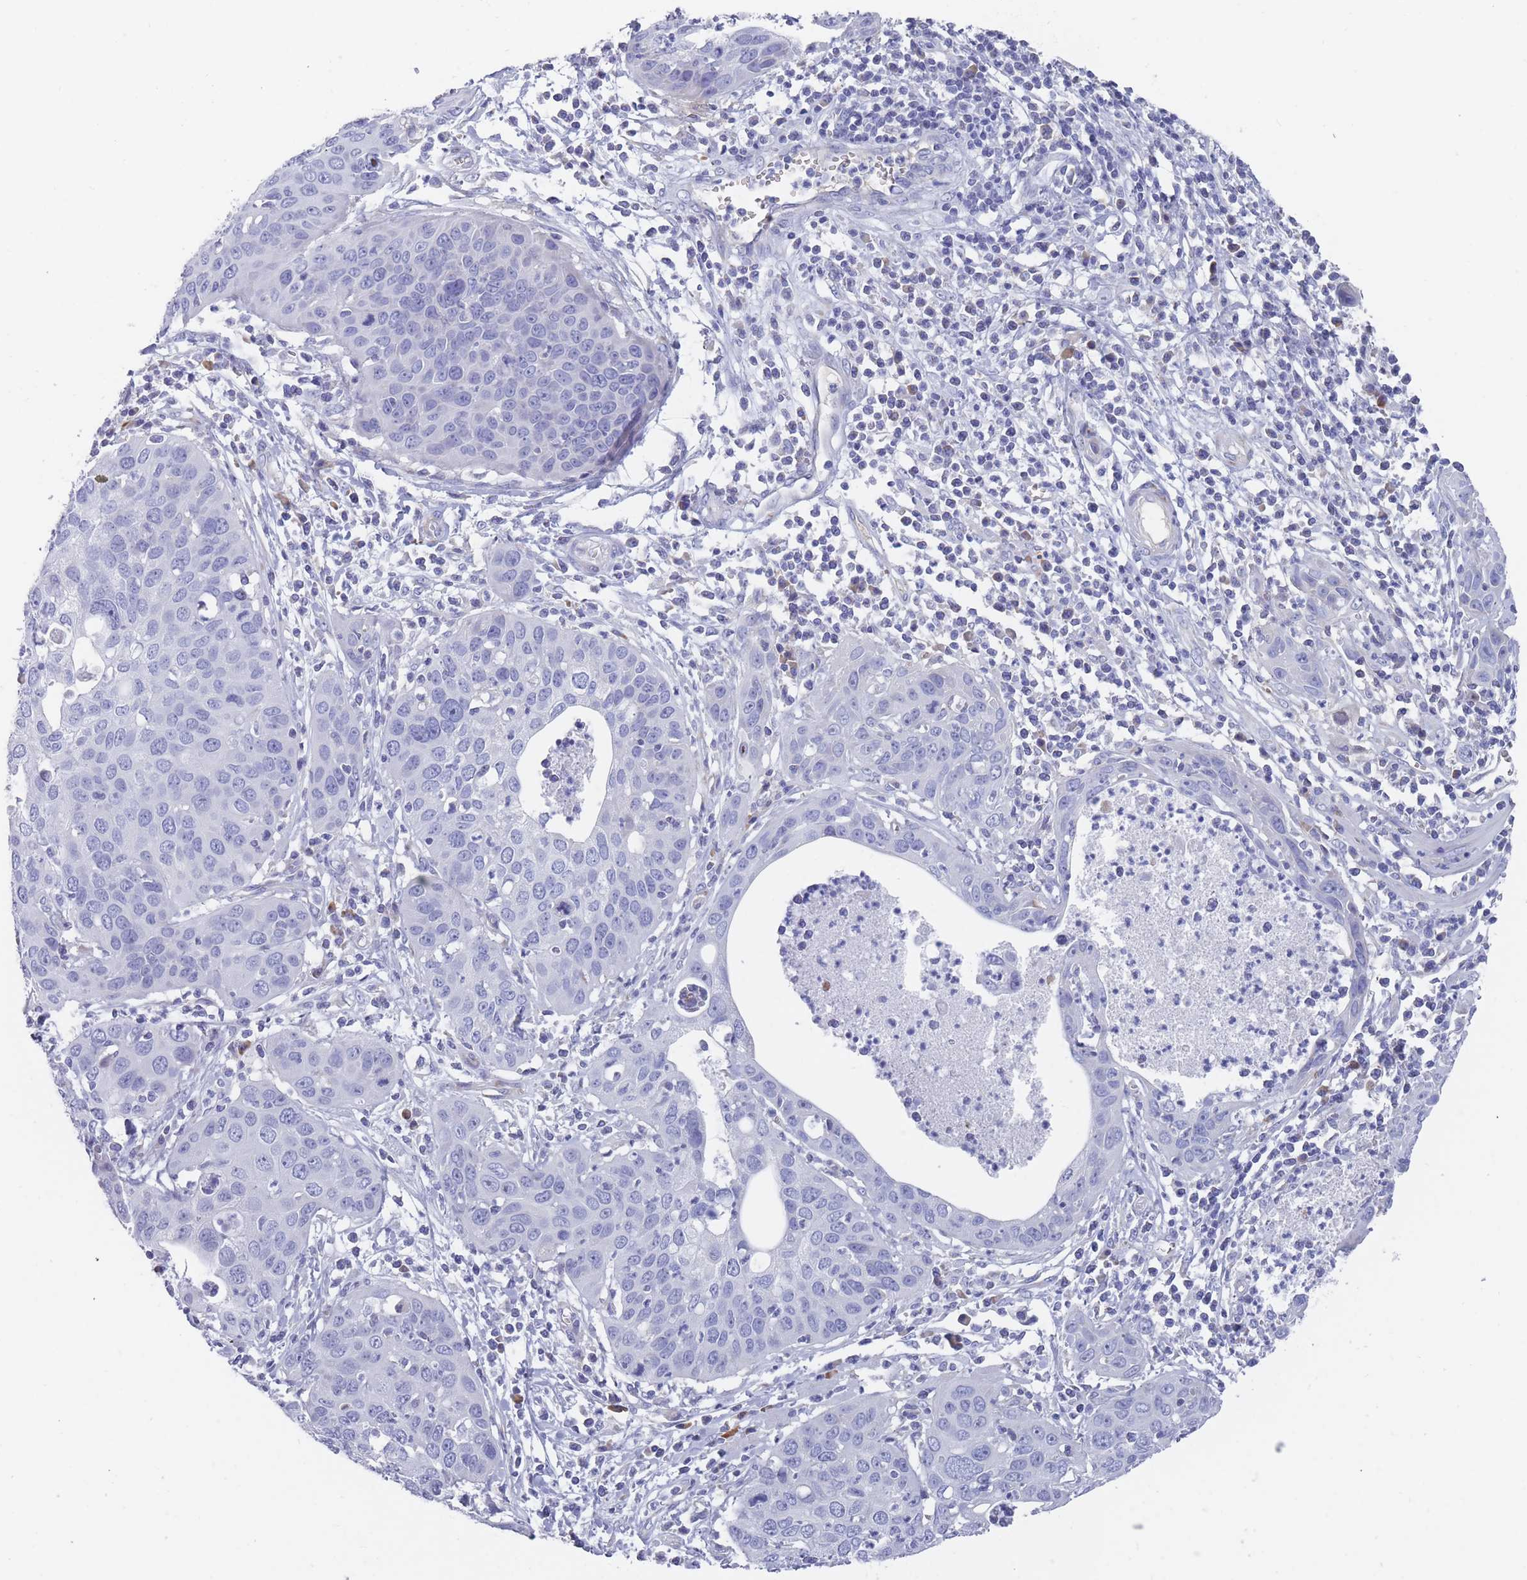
{"staining": {"intensity": "negative", "quantity": "none", "location": "none"}, "tissue": "cervical cancer", "cell_type": "Tumor cells", "image_type": "cancer", "snomed": [{"axis": "morphology", "description": "Squamous cell carcinoma, NOS"}, {"axis": "topography", "description": "Cervix"}], "caption": "High magnification brightfield microscopy of cervical squamous cell carcinoma stained with DAB (3,3'-diaminobenzidine) (brown) and counterstained with hematoxylin (blue): tumor cells show no significant staining. Nuclei are stained in blue.", "gene": "ST8SIA5", "patient": {"sex": "female", "age": 36}}